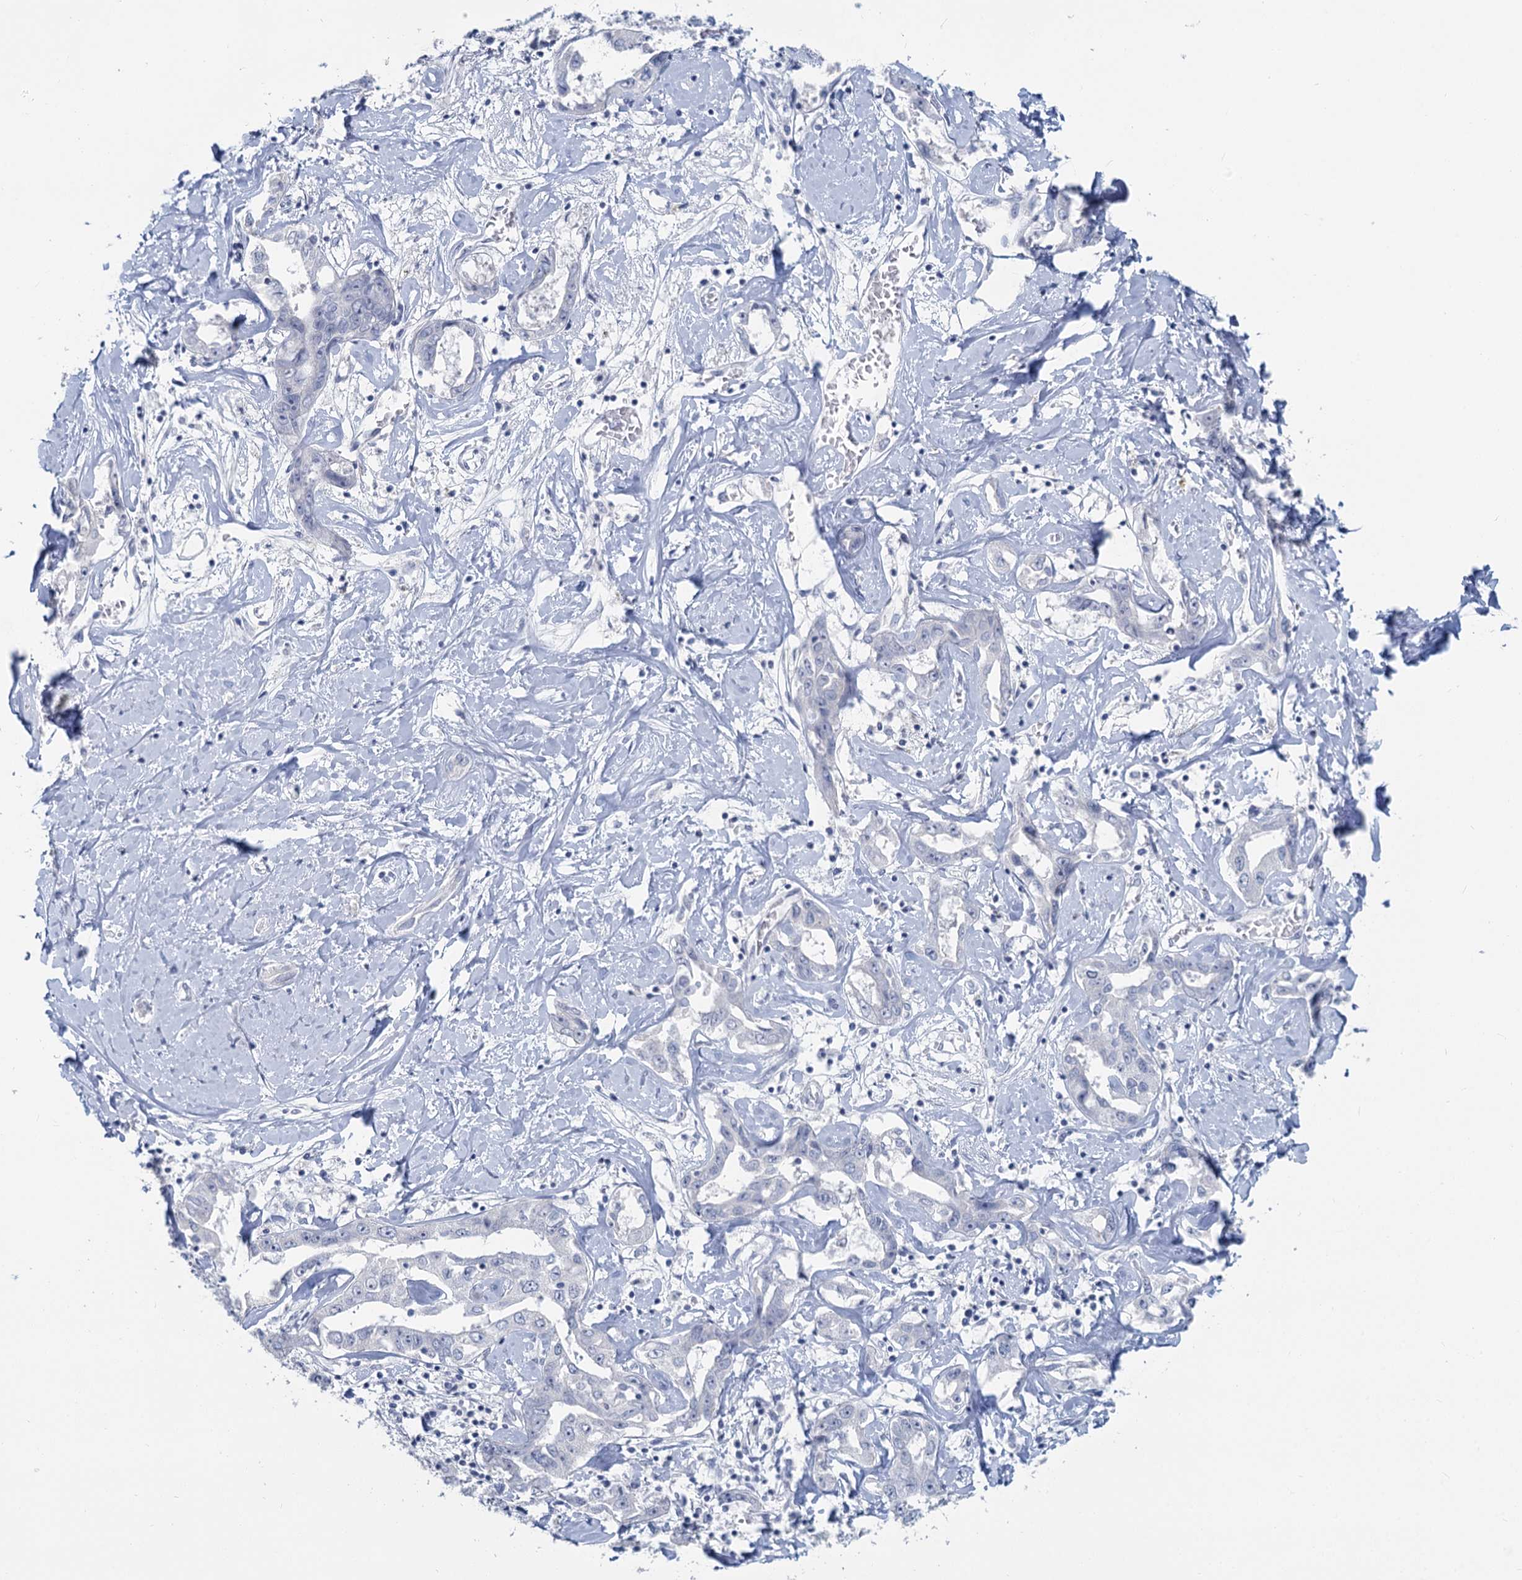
{"staining": {"intensity": "negative", "quantity": "none", "location": "none"}, "tissue": "liver cancer", "cell_type": "Tumor cells", "image_type": "cancer", "snomed": [{"axis": "morphology", "description": "Cholangiocarcinoma"}, {"axis": "topography", "description": "Liver"}], "caption": "A high-resolution photomicrograph shows IHC staining of liver cancer (cholangiocarcinoma), which demonstrates no significant staining in tumor cells.", "gene": "CHGA", "patient": {"sex": "male", "age": 59}}